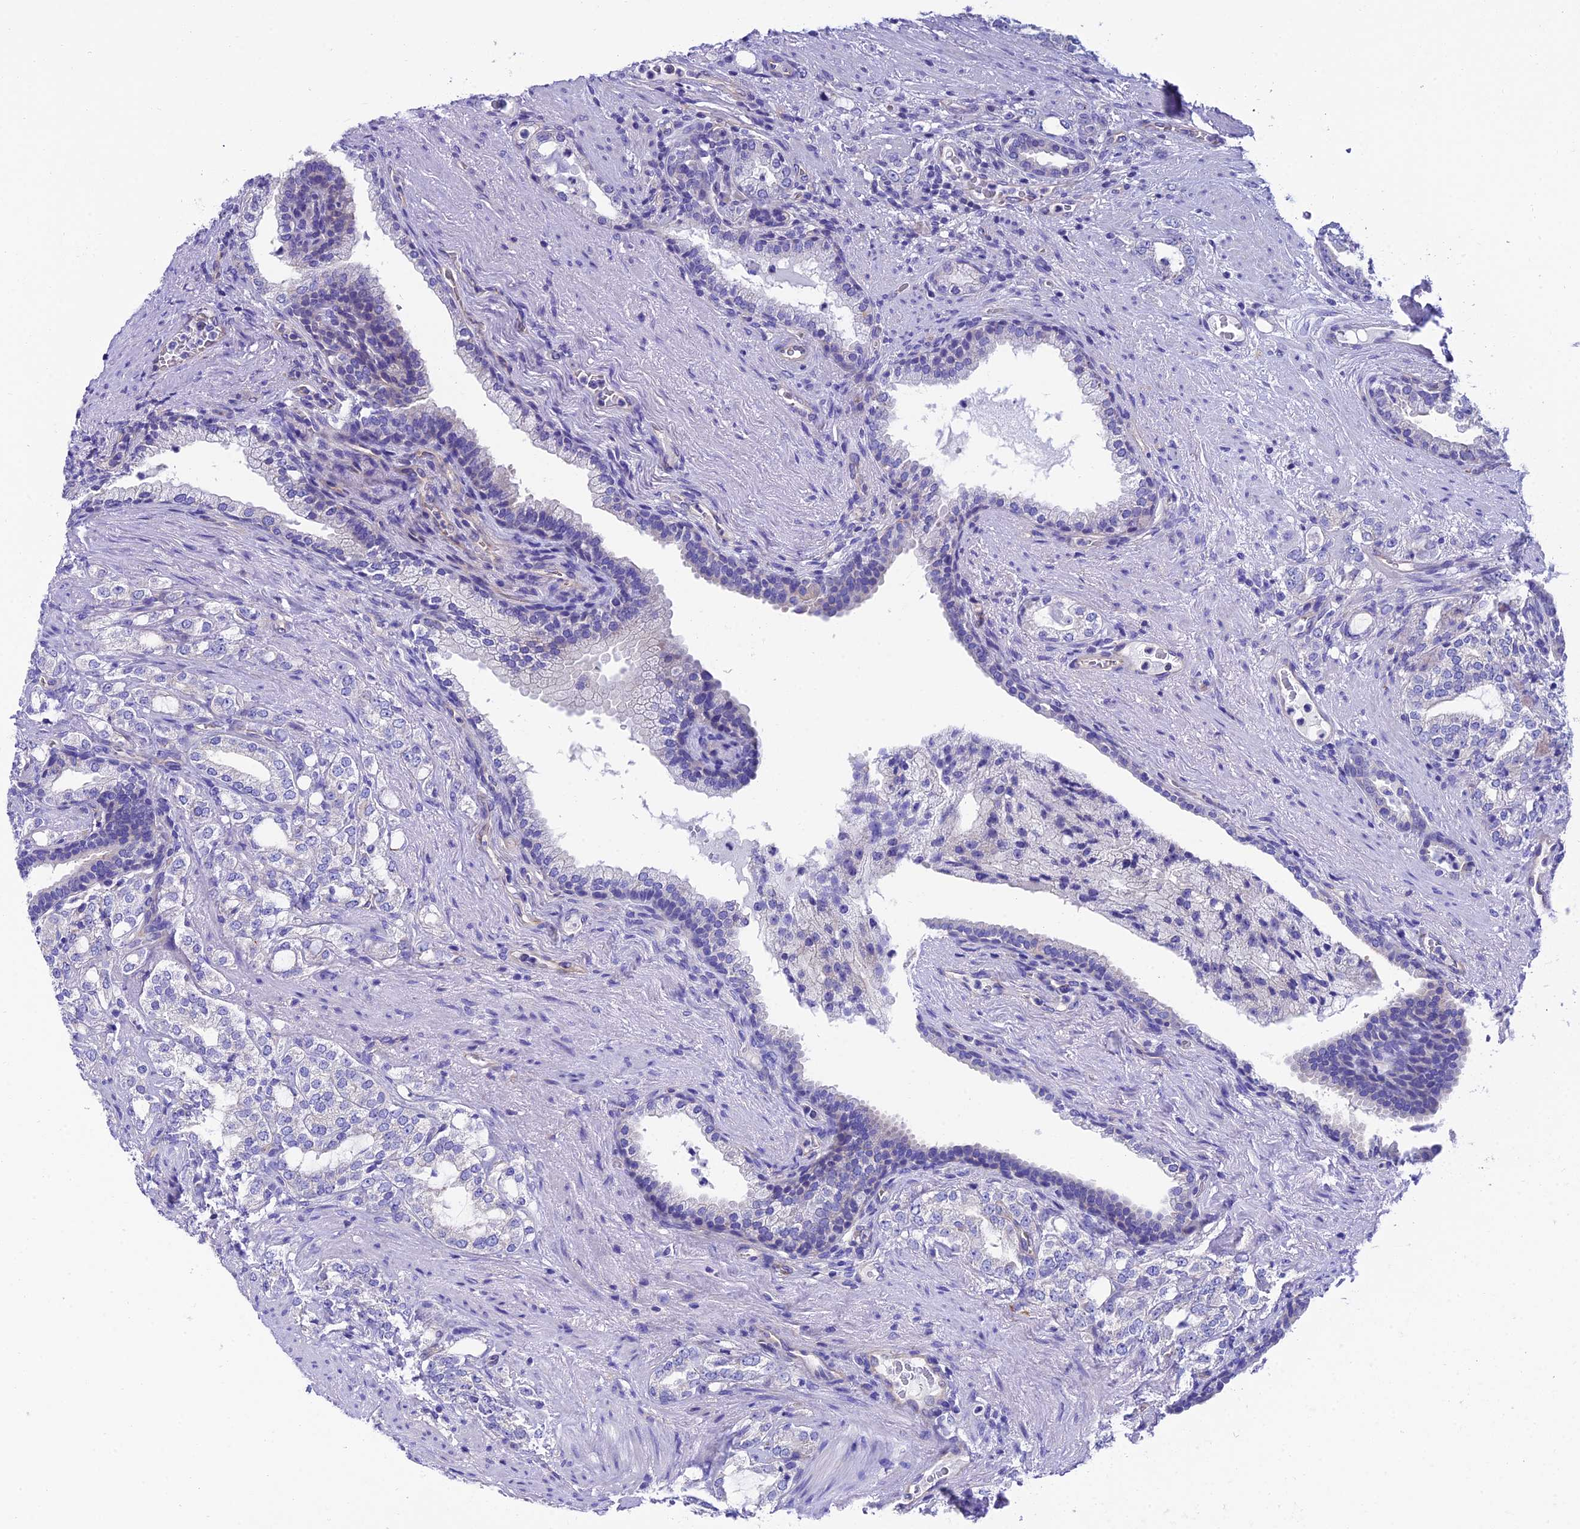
{"staining": {"intensity": "negative", "quantity": "none", "location": "none"}, "tissue": "prostate cancer", "cell_type": "Tumor cells", "image_type": "cancer", "snomed": [{"axis": "morphology", "description": "Adenocarcinoma, High grade"}, {"axis": "topography", "description": "Prostate"}], "caption": "A photomicrograph of human prostate high-grade adenocarcinoma is negative for staining in tumor cells.", "gene": "PPFIA3", "patient": {"sex": "male", "age": 64}}